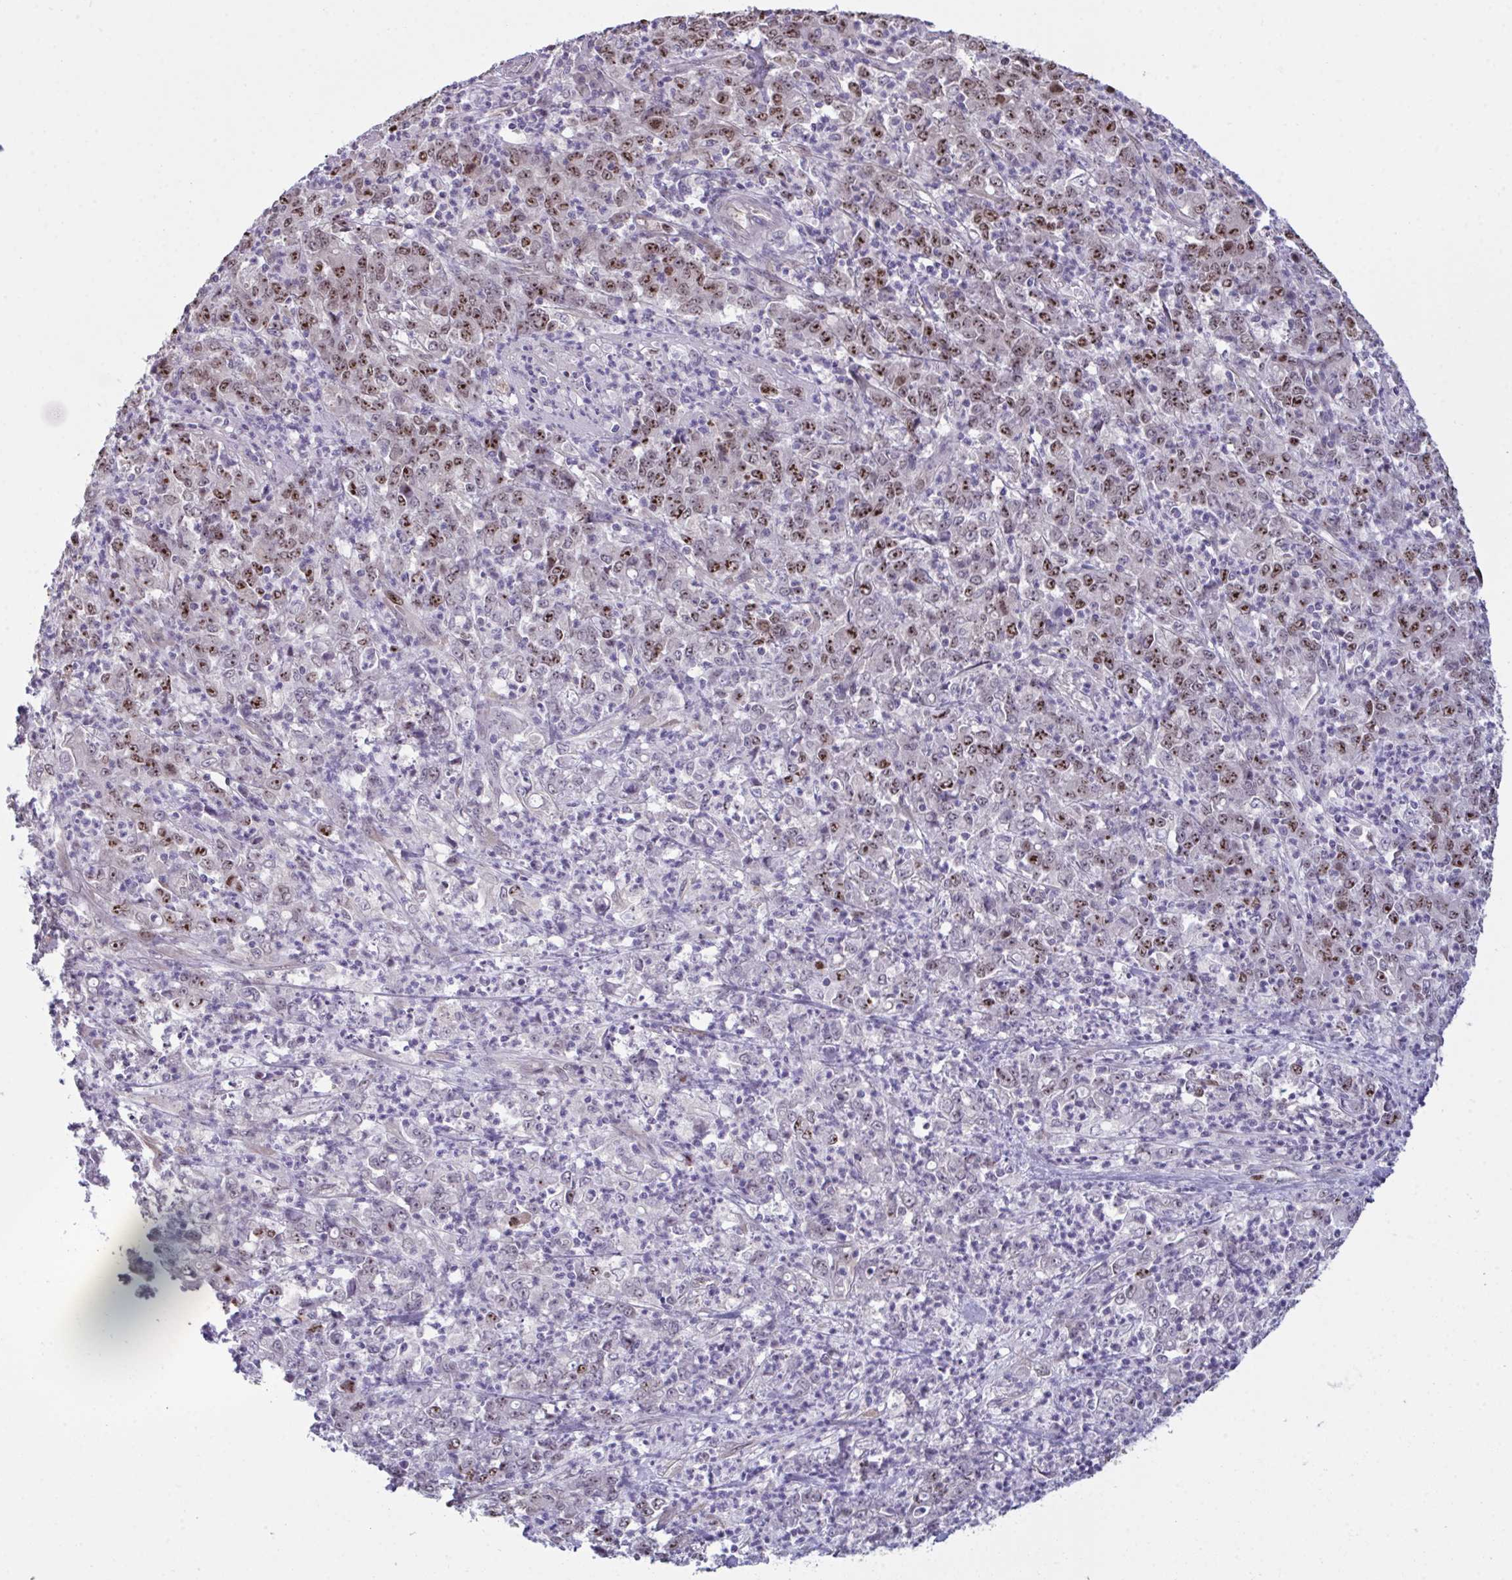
{"staining": {"intensity": "moderate", "quantity": "25%-75%", "location": "nuclear"}, "tissue": "stomach cancer", "cell_type": "Tumor cells", "image_type": "cancer", "snomed": [{"axis": "morphology", "description": "Adenocarcinoma, NOS"}, {"axis": "topography", "description": "Stomach, lower"}], "caption": "A brown stain labels moderate nuclear expression of a protein in human stomach adenocarcinoma tumor cells.", "gene": "SETD7", "patient": {"sex": "female", "age": 71}}